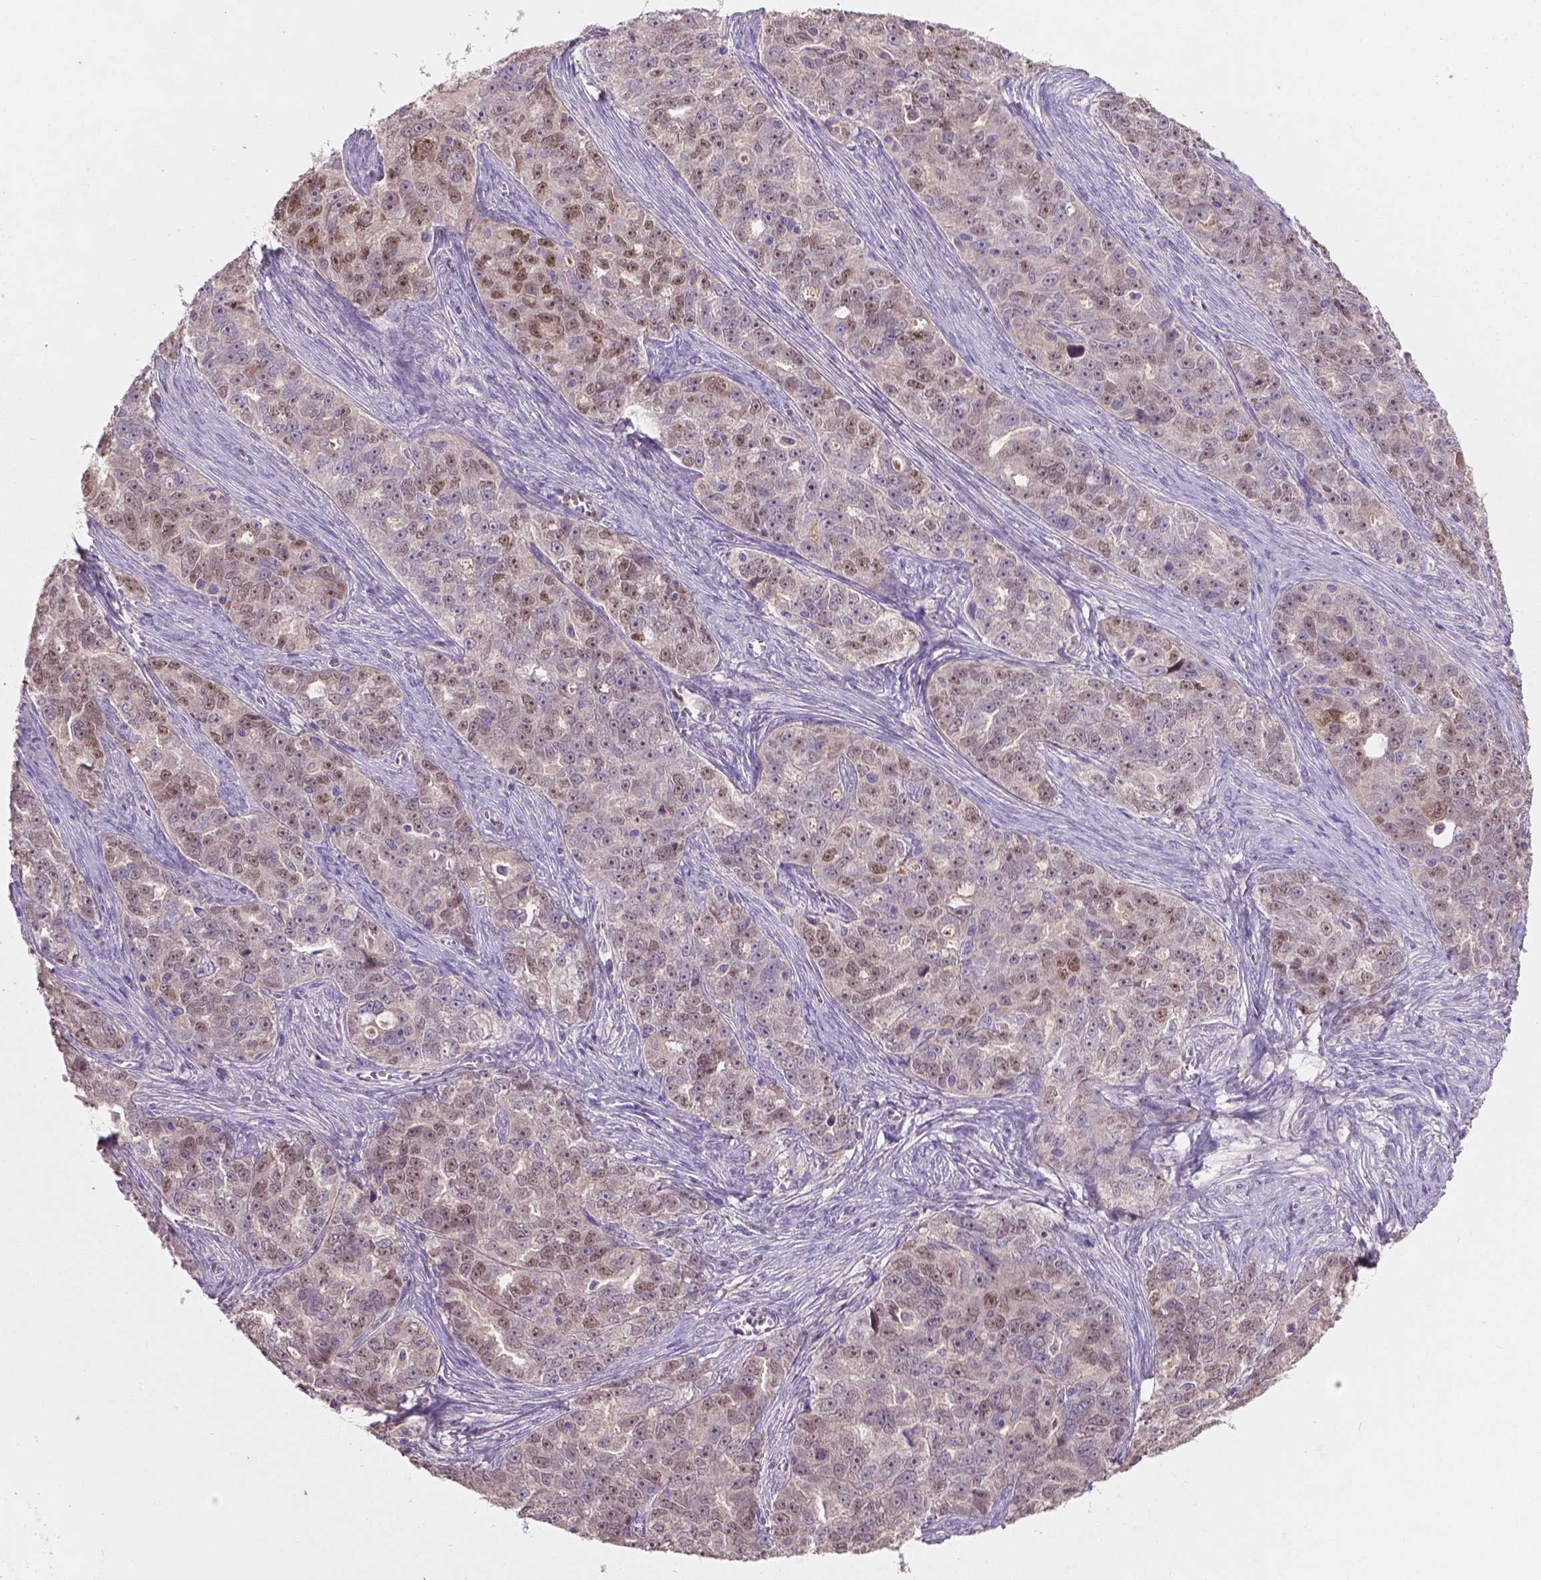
{"staining": {"intensity": "moderate", "quantity": "<25%", "location": "nuclear"}, "tissue": "ovarian cancer", "cell_type": "Tumor cells", "image_type": "cancer", "snomed": [{"axis": "morphology", "description": "Cystadenocarcinoma, serous, NOS"}, {"axis": "topography", "description": "Ovary"}], "caption": "Immunohistochemistry image of neoplastic tissue: ovarian serous cystadenocarcinoma stained using immunohistochemistry demonstrates low levels of moderate protein expression localized specifically in the nuclear of tumor cells, appearing as a nuclear brown color.", "gene": "SOX17", "patient": {"sex": "female", "age": 51}}